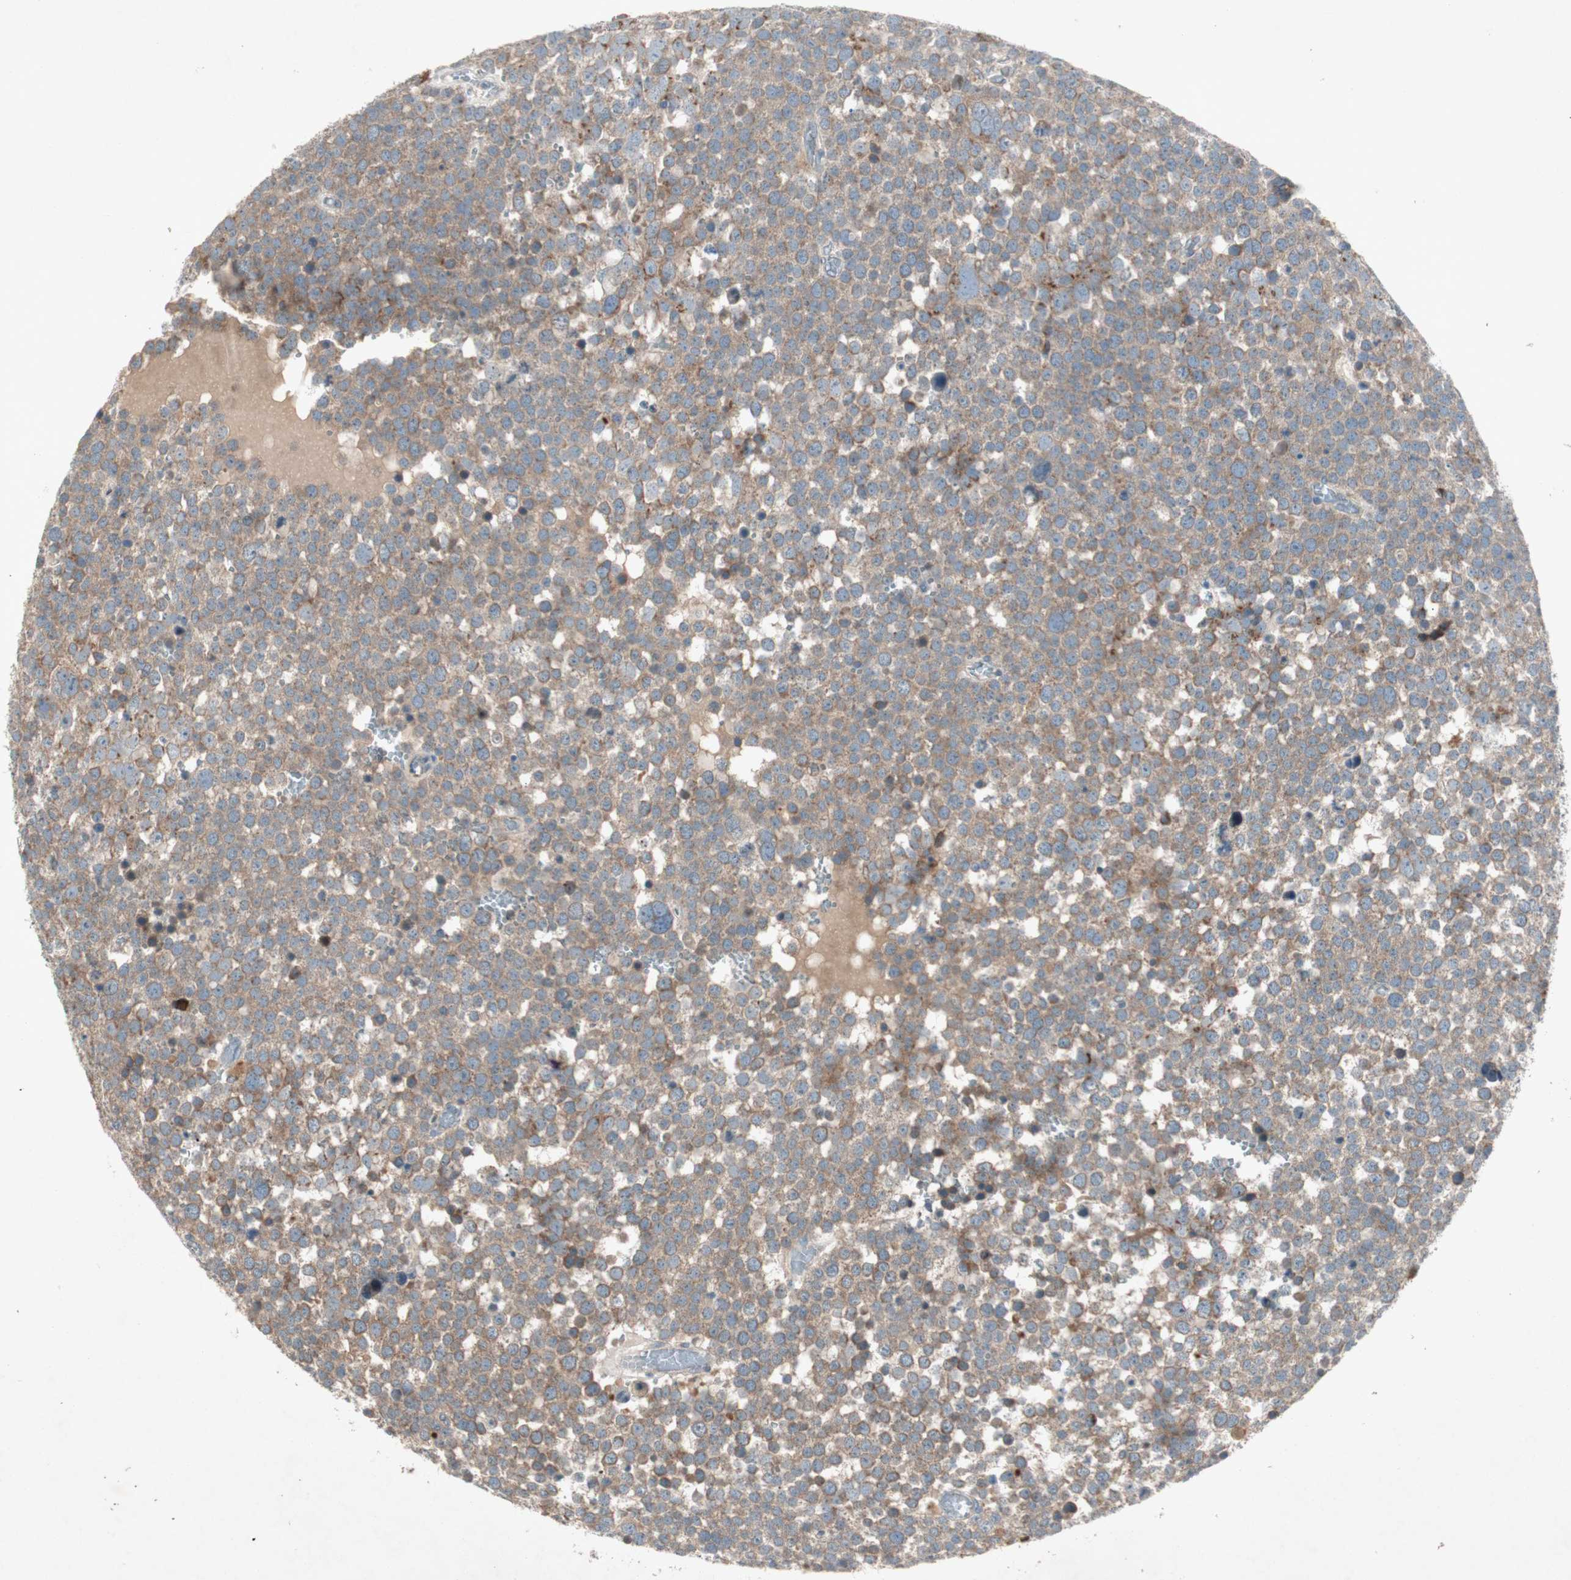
{"staining": {"intensity": "moderate", "quantity": ">75%", "location": "cytoplasmic/membranous"}, "tissue": "testis cancer", "cell_type": "Tumor cells", "image_type": "cancer", "snomed": [{"axis": "morphology", "description": "Seminoma, NOS"}, {"axis": "topography", "description": "Testis"}], "caption": "This is a micrograph of immunohistochemistry staining of testis cancer (seminoma), which shows moderate expression in the cytoplasmic/membranous of tumor cells.", "gene": "APOO", "patient": {"sex": "male", "age": 71}}